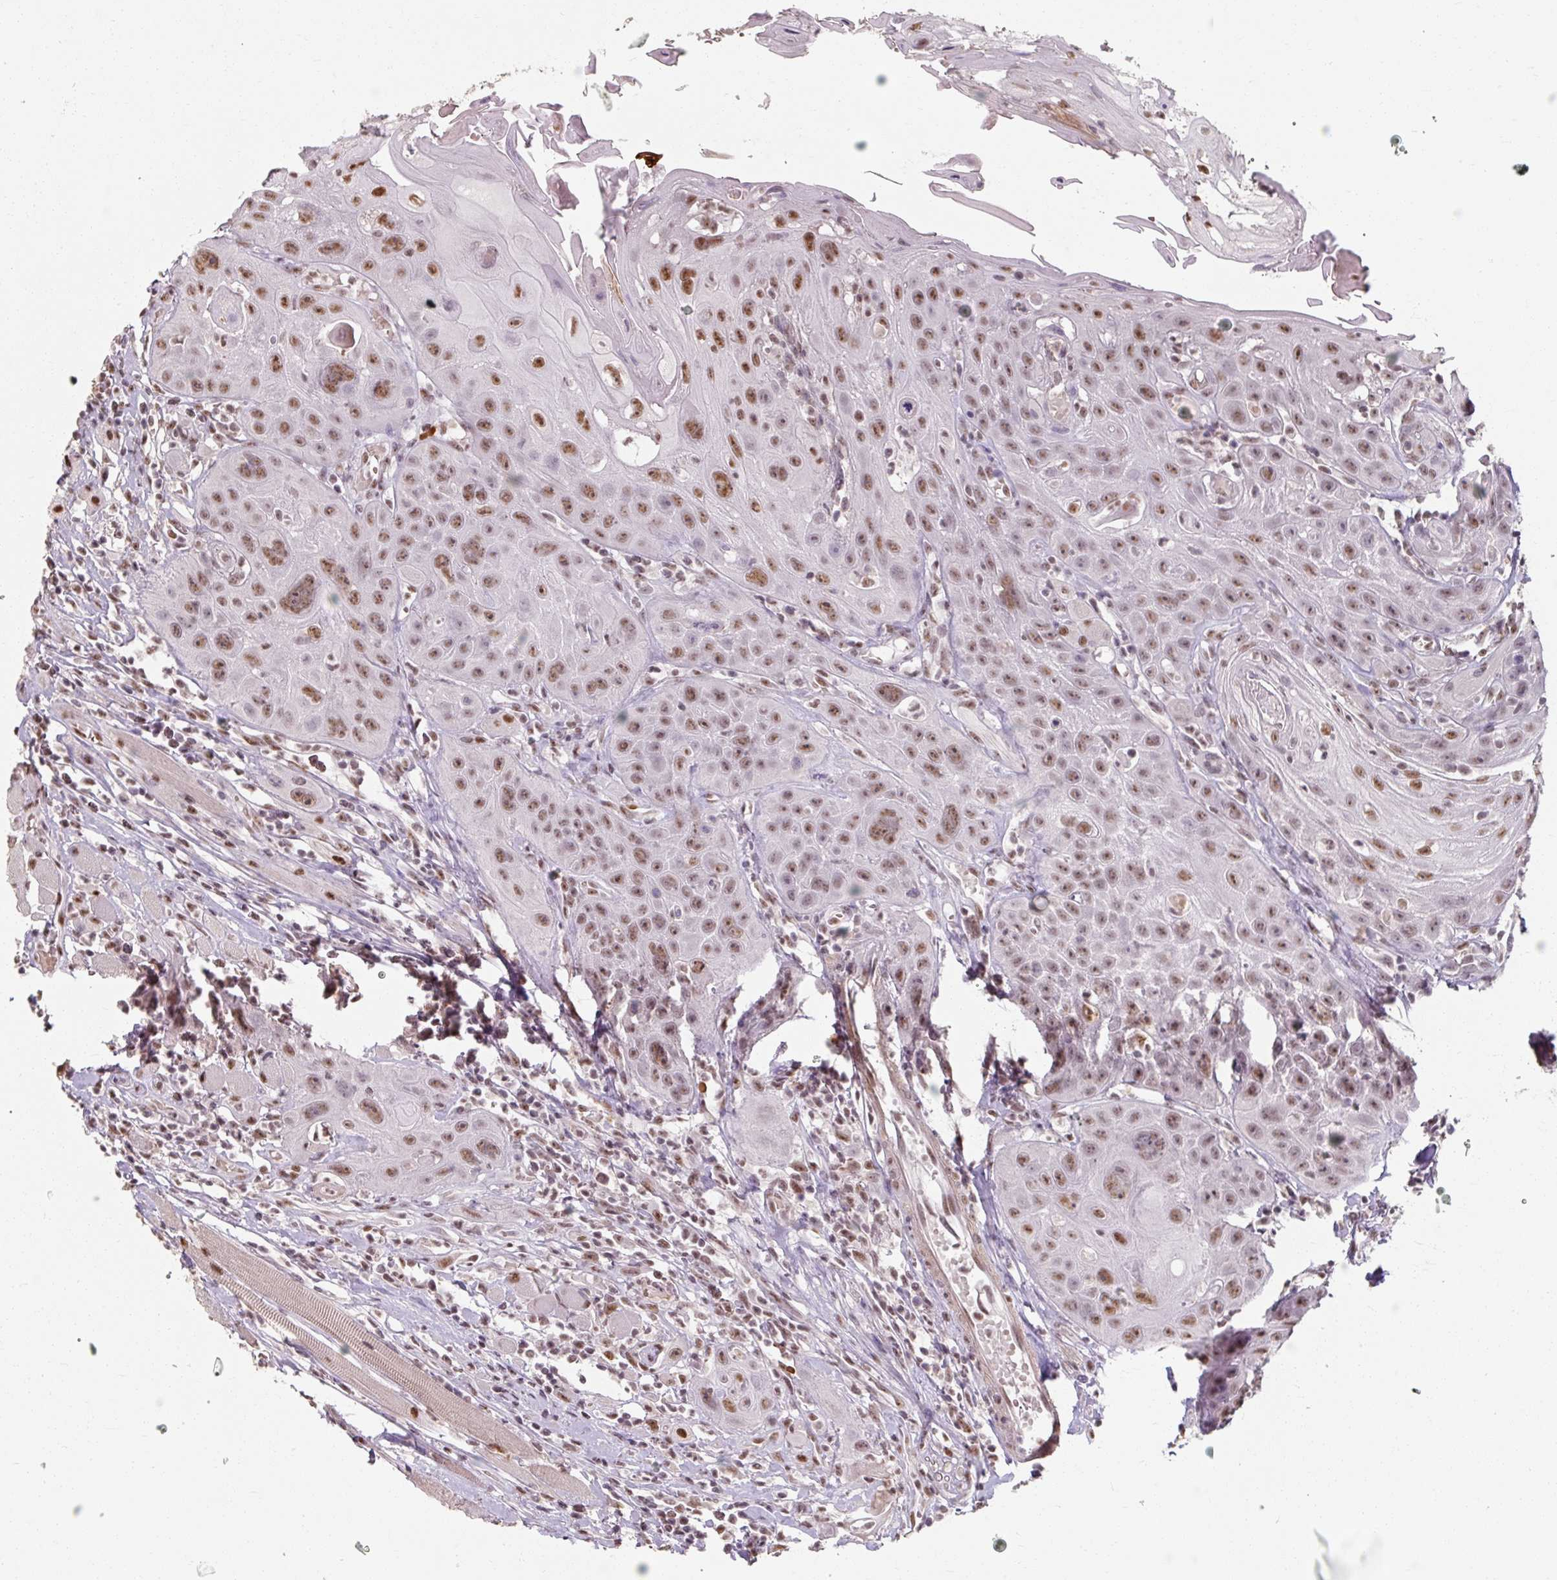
{"staining": {"intensity": "moderate", "quantity": "25%-75%", "location": "nuclear"}, "tissue": "head and neck cancer", "cell_type": "Tumor cells", "image_type": "cancer", "snomed": [{"axis": "morphology", "description": "Squamous cell carcinoma, NOS"}, {"axis": "topography", "description": "Head-Neck"}], "caption": "A brown stain highlights moderate nuclear staining of a protein in human head and neck cancer (squamous cell carcinoma) tumor cells.", "gene": "ZFTRAF1", "patient": {"sex": "female", "age": 59}}